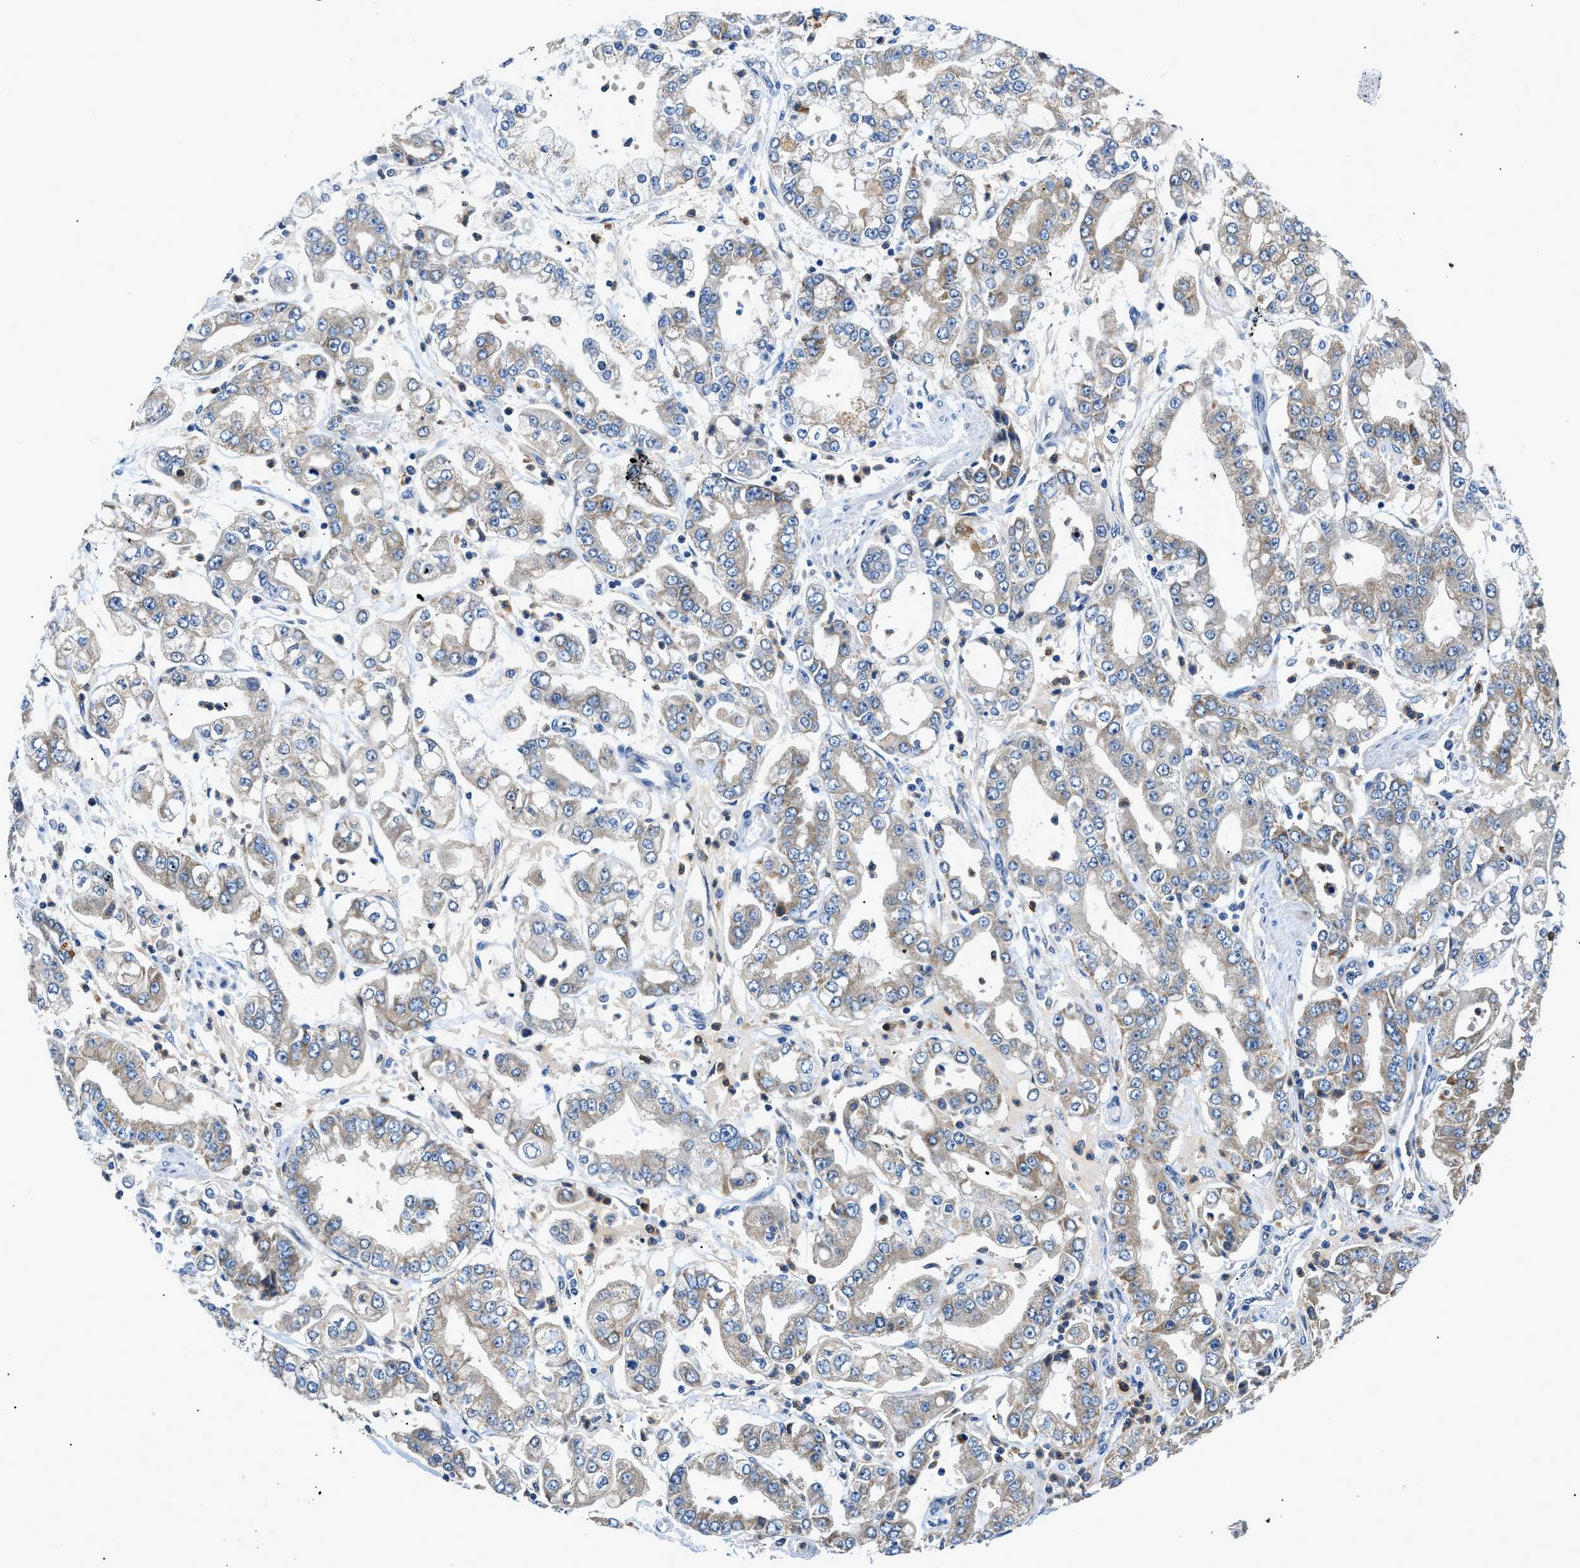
{"staining": {"intensity": "weak", "quantity": "25%-75%", "location": "cytoplasmic/membranous"}, "tissue": "stomach cancer", "cell_type": "Tumor cells", "image_type": "cancer", "snomed": [{"axis": "morphology", "description": "Adenocarcinoma, NOS"}, {"axis": "topography", "description": "Stomach"}], "caption": "Immunohistochemical staining of human adenocarcinoma (stomach) demonstrates weak cytoplasmic/membranous protein positivity in approximately 25%-75% of tumor cells. Using DAB (3,3'-diaminobenzidine) (brown) and hematoxylin (blue) stains, captured at high magnification using brightfield microscopy.", "gene": "ADGRE3", "patient": {"sex": "male", "age": 76}}